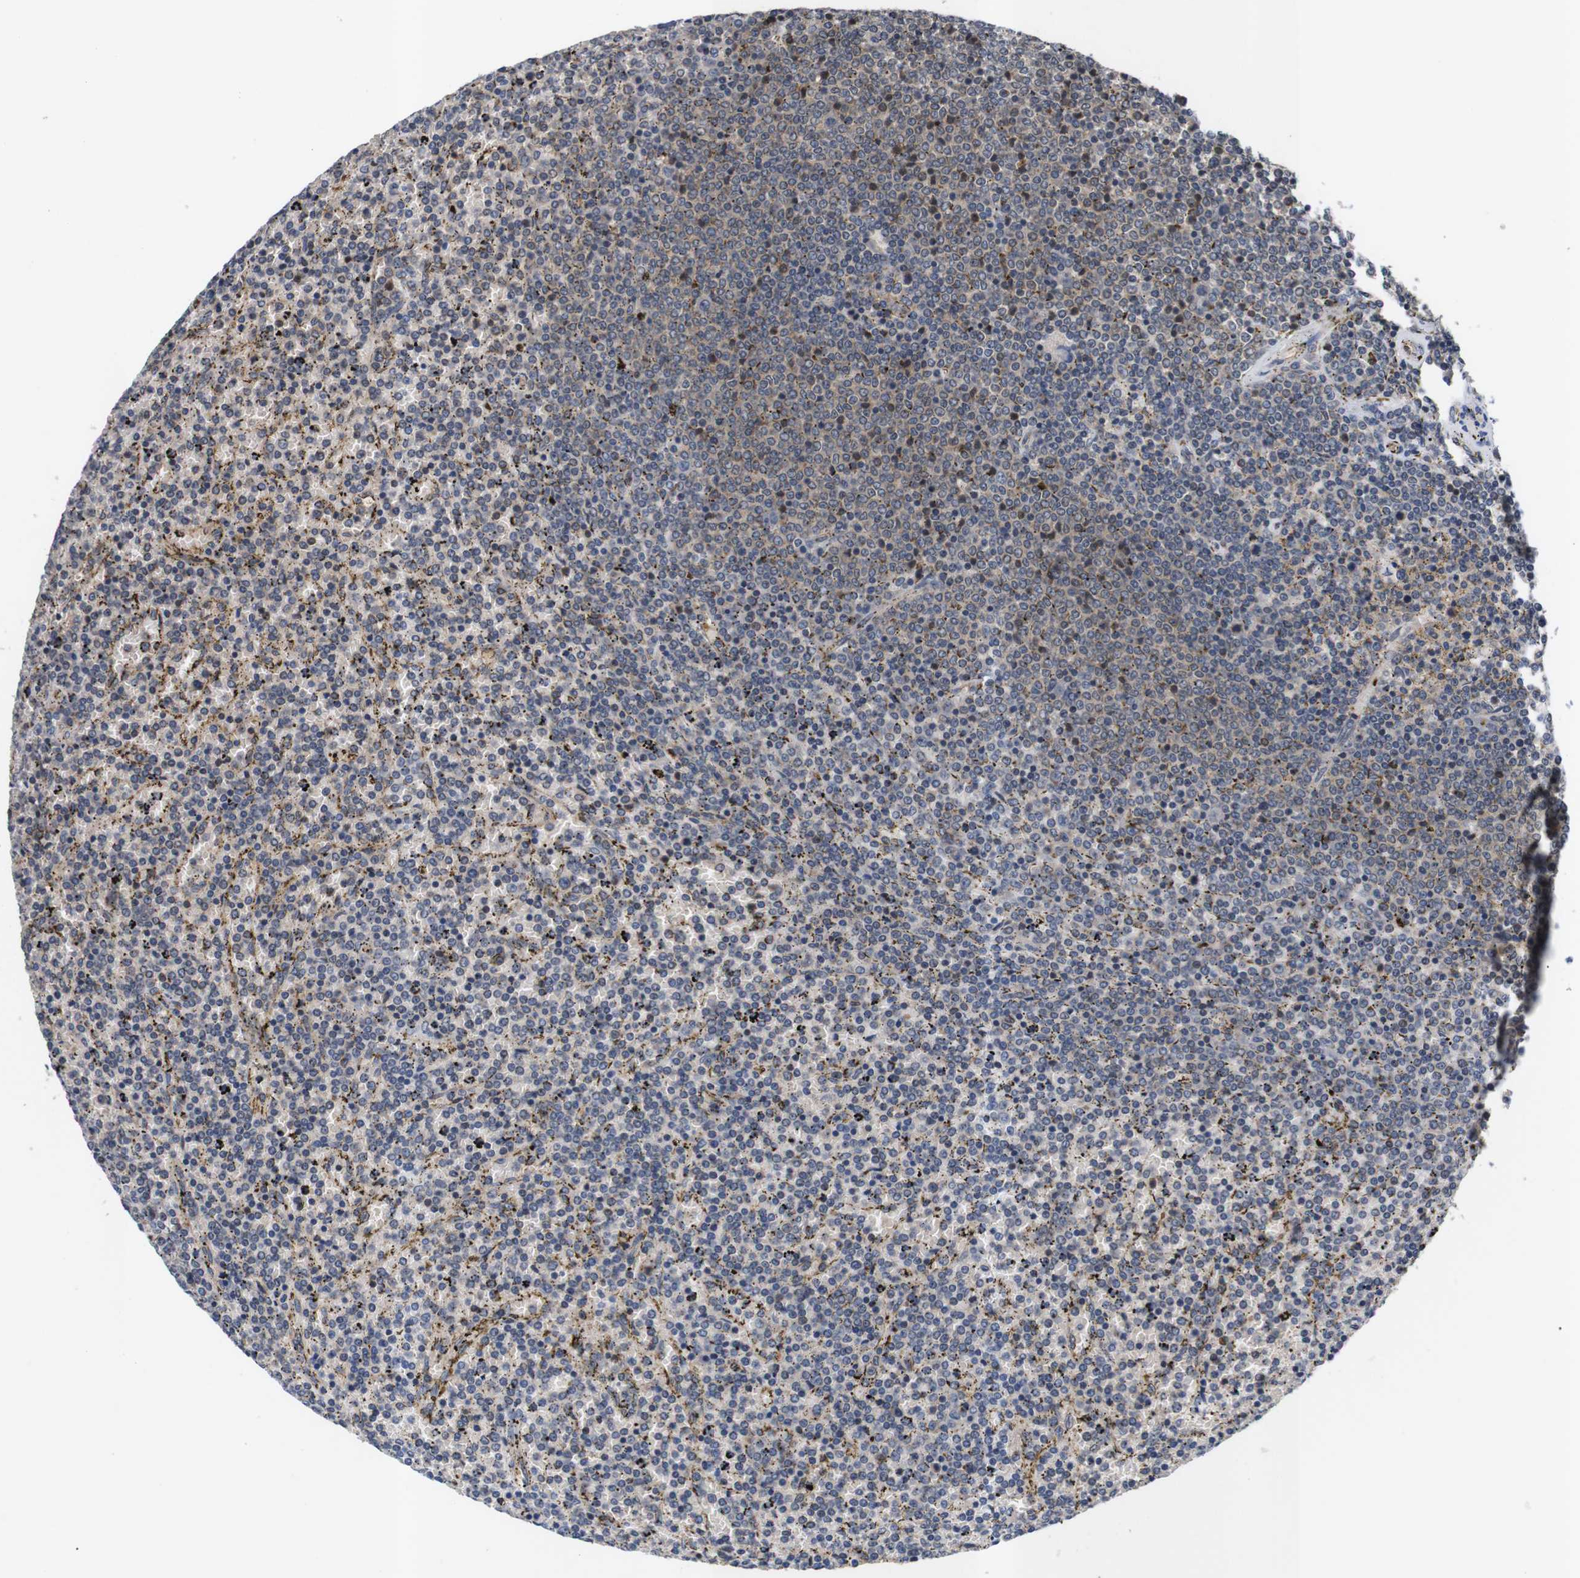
{"staining": {"intensity": "moderate", "quantity": "<25%", "location": "cytoplasmic/membranous,nuclear"}, "tissue": "lymphoma", "cell_type": "Tumor cells", "image_type": "cancer", "snomed": [{"axis": "morphology", "description": "Malignant lymphoma, non-Hodgkin's type, Low grade"}, {"axis": "topography", "description": "Spleen"}], "caption": "Protein expression analysis of human malignant lymphoma, non-Hodgkin's type (low-grade) reveals moderate cytoplasmic/membranous and nuclear staining in about <25% of tumor cells.", "gene": "RIPK1", "patient": {"sex": "female", "age": 77}}